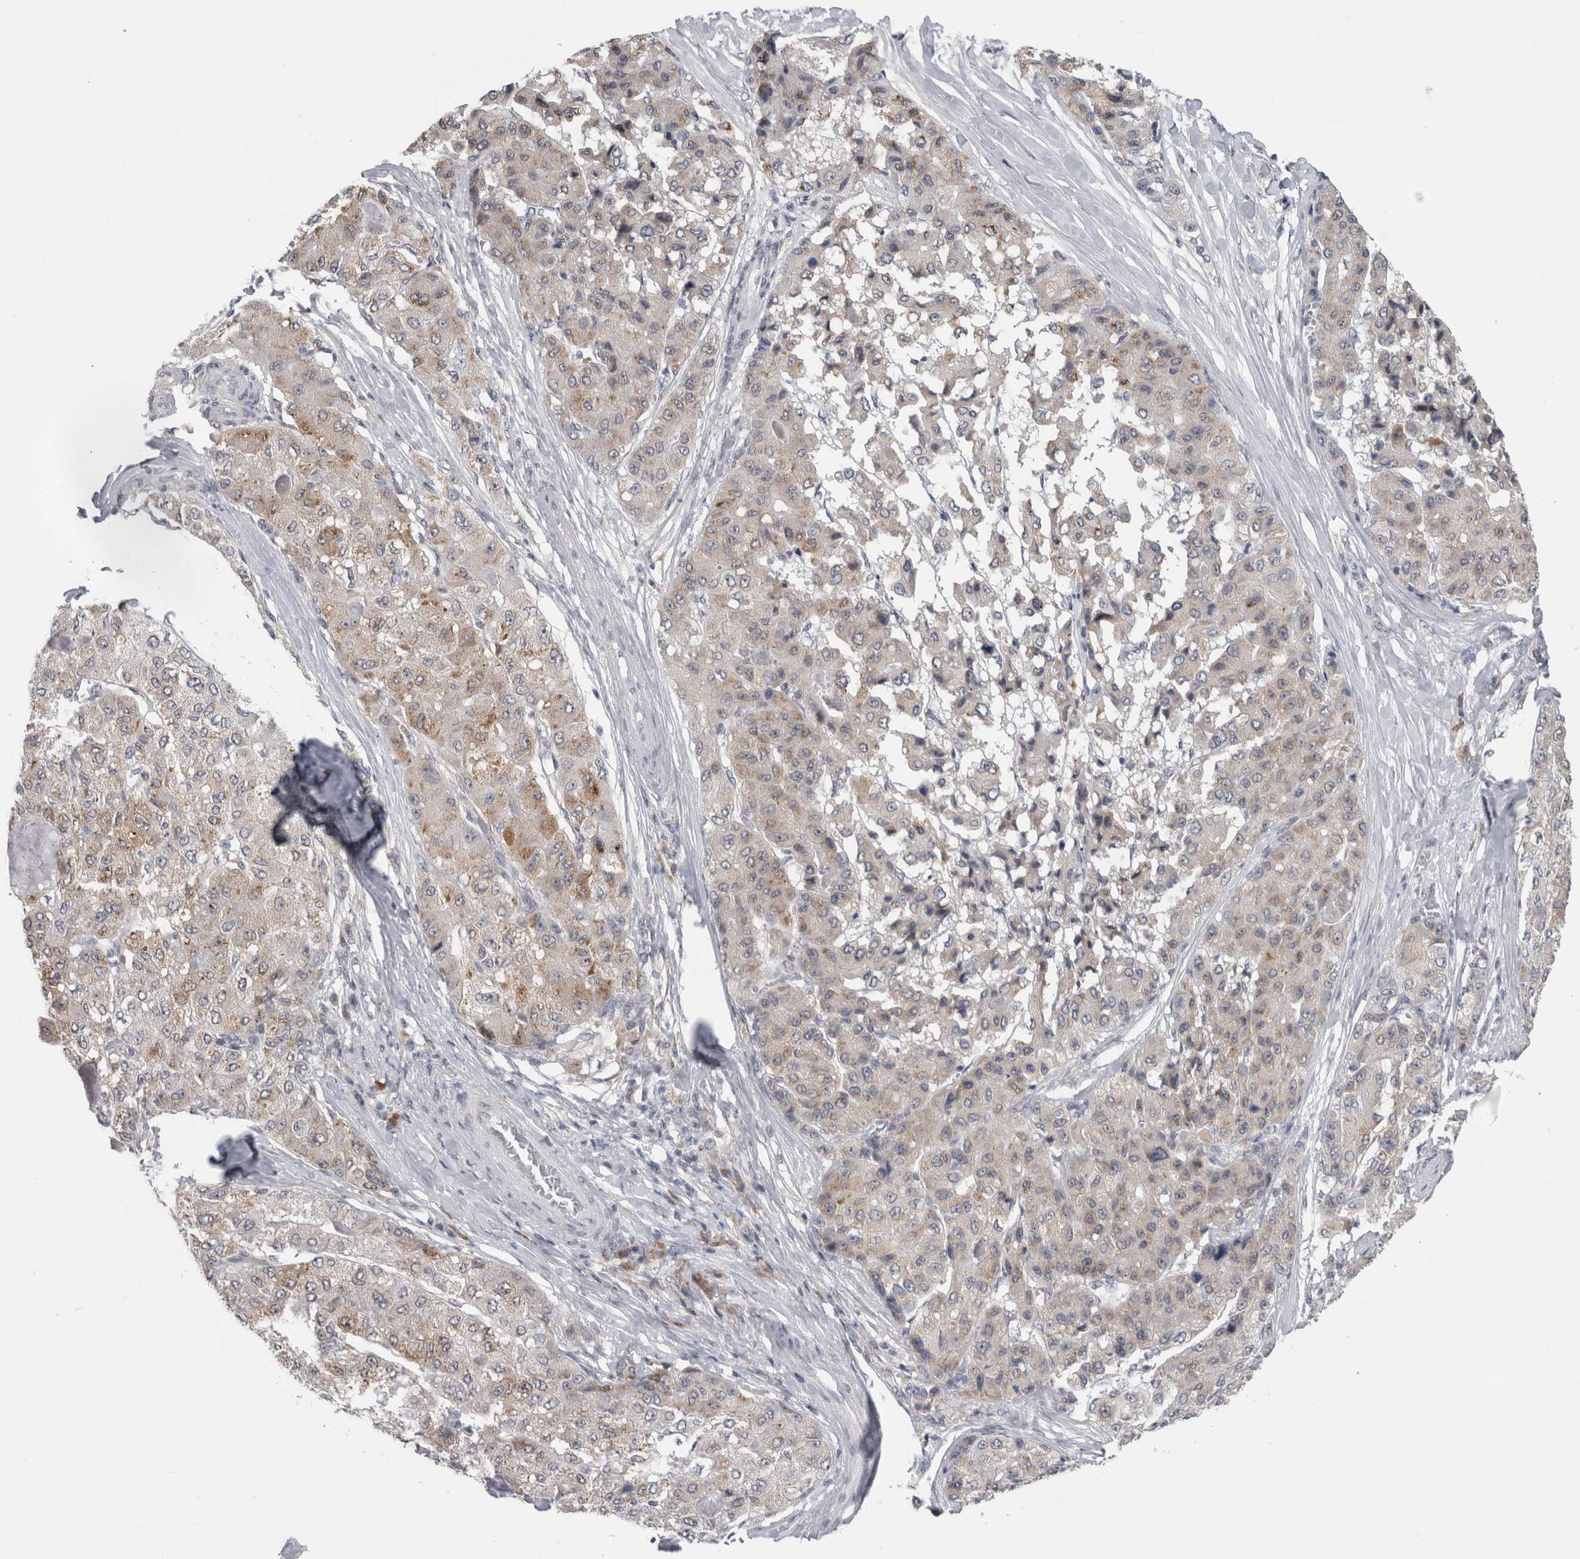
{"staining": {"intensity": "weak", "quantity": "<25%", "location": "cytoplasmic/membranous"}, "tissue": "liver cancer", "cell_type": "Tumor cells", "image_type": "cancer", "snomed": [{"axis": "morphology", "description": "Carcinoma, Hepatocellular, NOS"}, {"axis": "topography", "description": "Liver"}], "caption": "Liver hepatocellular carcinoma was stained to show a protein in brown. There is no significant staining in tumor cells. (Brightfield microscopy of DAB (3,3'-diaminobenzidine) immunohistochemistry (IHC) at high magnification).", "gene": "TMEM242", "patient": {"sex": "male", "age": 80}}